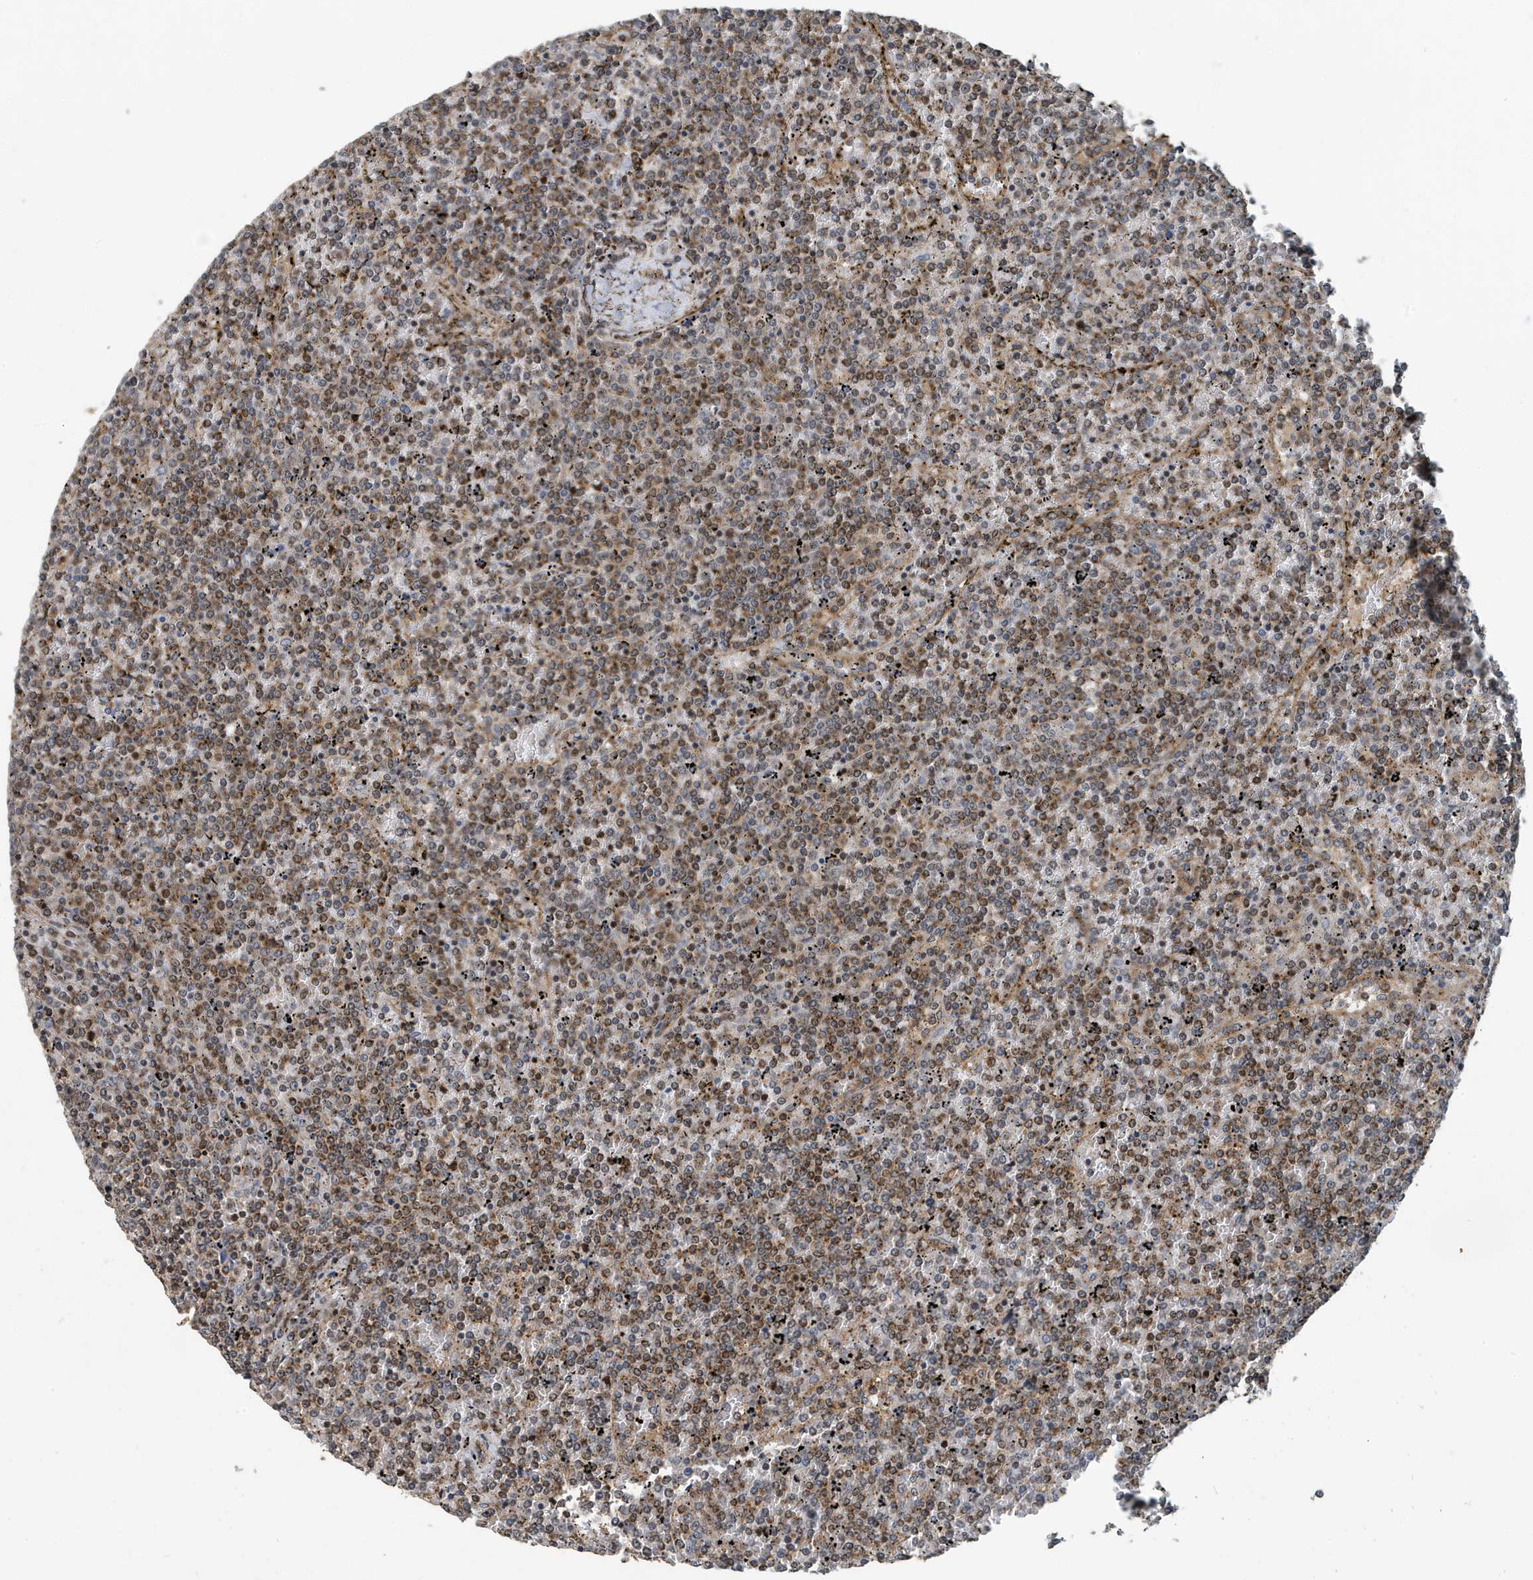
{"staining": {"intensity": "weak", "quantity": "25%-75%", "location": "cytoplasmic/membranous"}, "tissue": "lymphoma", "cell_type": "Tumor cells", "image_type": "cancer", "snomed": [{"axis": "morphology", "description": "Malignant lymphoma, non-Hodgkin's type, Low grade"}, {"axis": "topography", "description": "Spleen"}], "caption": "About 25%-75% of tumor cells in human malignant lymphoma, non-Hodgkin's type (low-grade) reveal weak cytoplasmic/membranous protein positivity as visualized by brown immunohistochemical staining.", "gene": "KIF15", "patient": {"sex": "female", "age": 19}}